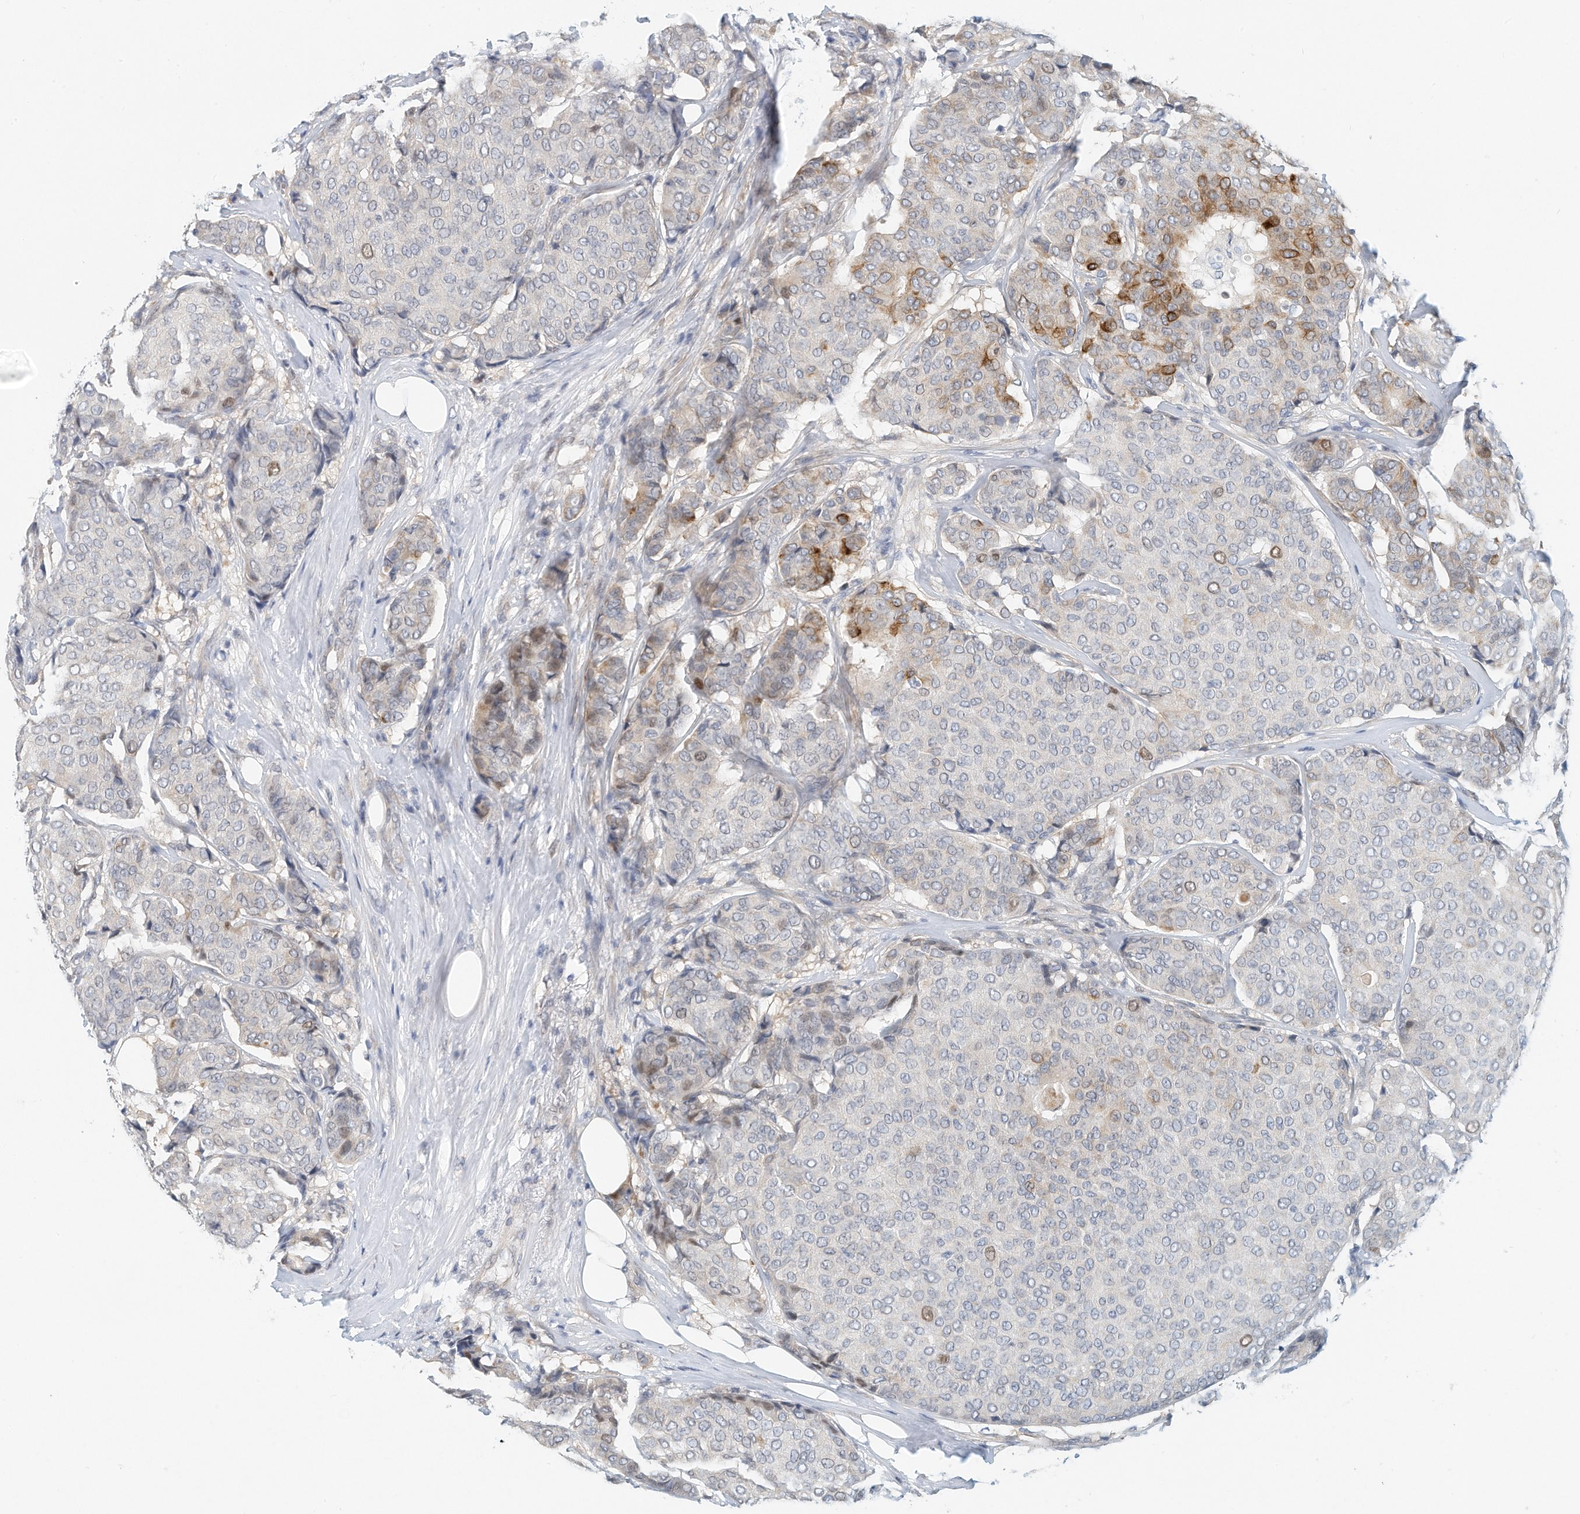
{"staining": {"intensity": "moderate", "quantity": "<25%", "location": "cytoplasmic/membranous"}, "tissue": "breast cancer", "cell_type": "Tumor cells", "image_type": "cancer", "snomed": [{"axis": "morphology", "description": "Duct carcinoma"}, {"axis": "topography", "description": "Breast"}], "caption": "Breast cancer tissue demonstrates moderate cytoplasmic/membranous expression in approximately <25% of tumor cells, visualized by immunohistochemistry. The protein is stained brown, and the nuclei are stained in blue (DAB (3,3'-diaminobenzidine) IHC with brightfield microscopy, high magnification).", "gene": "ARHGAP28", "patient": {"sex": "female", "age": 75}}